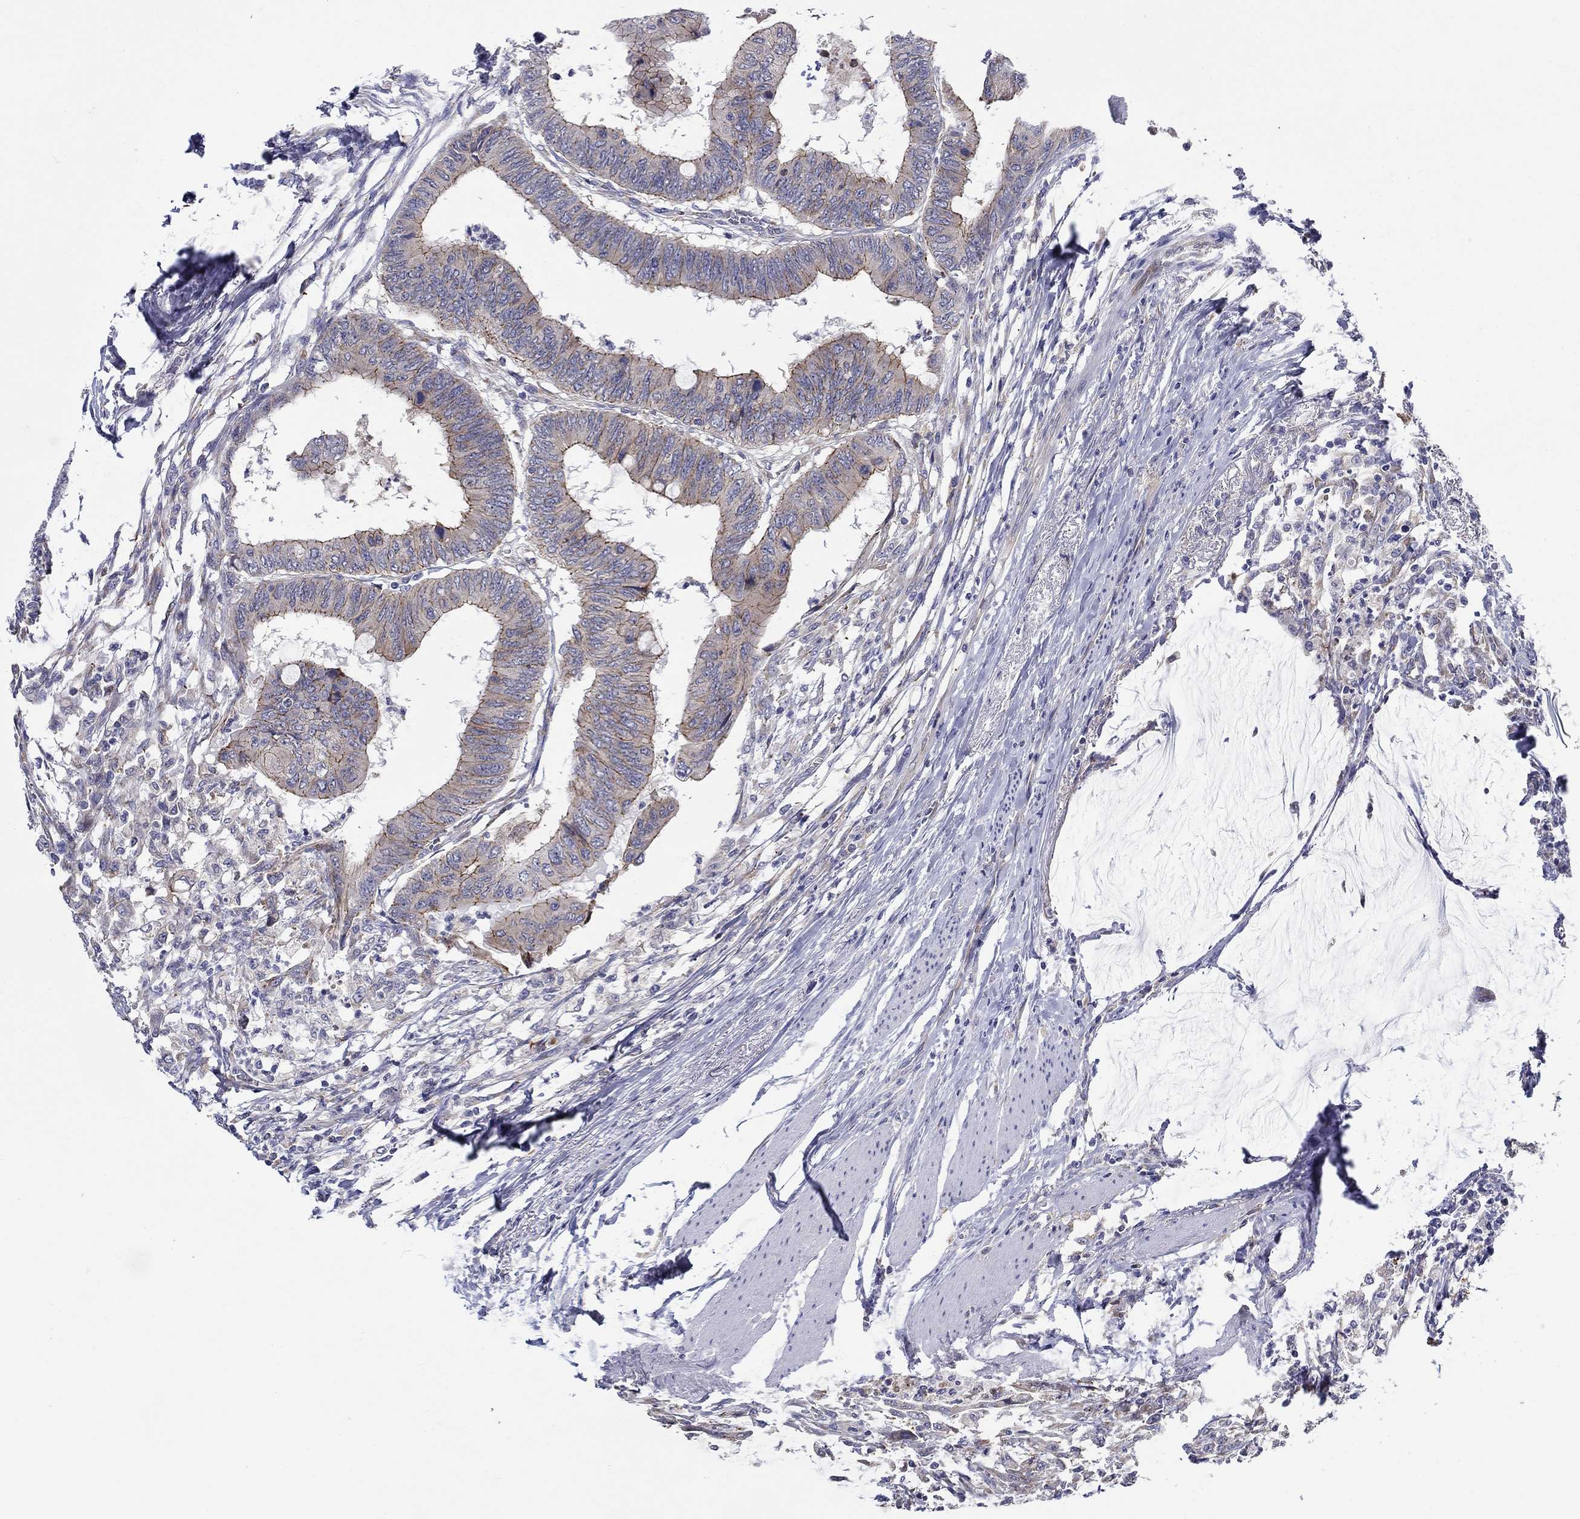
{"staining": {"intensity": "strong", "quantity": "25%-75%", "location": "cytoplasmic/membranous"}, "tissue": "colorectal cancer", "cell_type": "Tumor cells", "image_type": "cancer", "snomed": [{"axis": "morphology", "description": "Normal tissue, NOS"}, {"axis": "morphology", "description": "Adenocarcinoma, NOS"}, {"axis": "topography", "description": "Rectum"}, {"axis": "topography", "description": "Peripheral nerve tissue"}], "caption": "Immunohistochemical staining of colorectal cancer shows strong cytoplasmic/membranous protein expression in approximately 25%-75% of tumor cells. The protein of interest is stained brown, and the nuclei are stained in blue (DAB (3,3'-diaminobenzidine) IHC with brightfield microscopy, high magnification).", "gene": "QRFPR", "patient": {"sex": "male", "age": 92}}